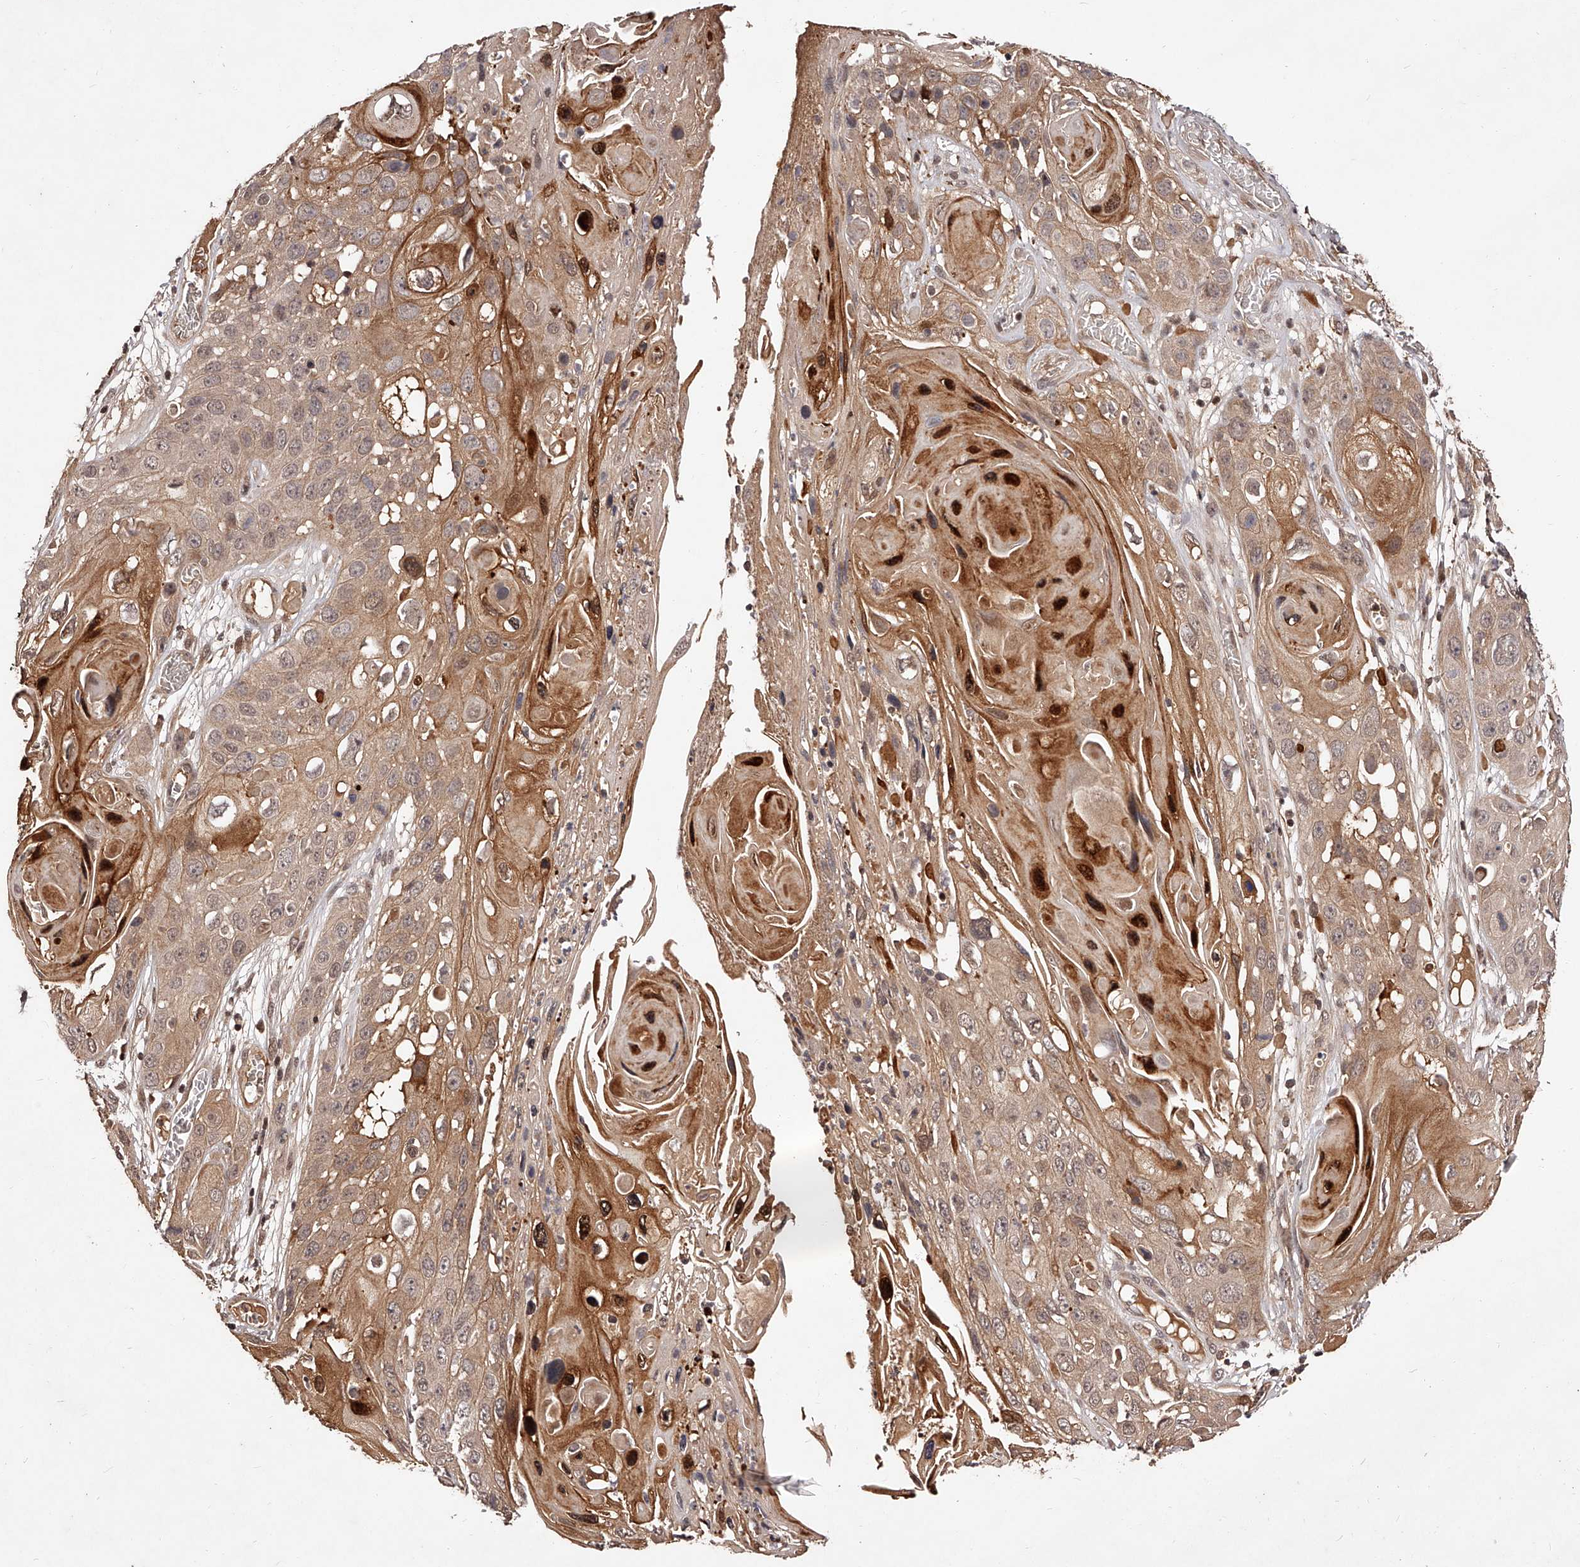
{"staining": {"intensity": "moderate", "quantity": ">75%", "location": "cytoplasmic/membranous,nuclear"}, "tissue": "skin cancer", "cell_type": "Tumor cells", "image_type": "cancer", "snomed": [{"axis": "morphology", "description": "Squamous cell carcinoma, NOS"}, {"axis": "topography", "description": "Skin"}], "caption": "A high-resolution image shows immunohistochemistry staining of skin squamous cell carcinoma, which reveals moderate cytoplasmic/membranous and nuclear staining in about >75% of tumor cells.", "gene": "CUL7", "patient": {"sex": "male", "age": 55}}